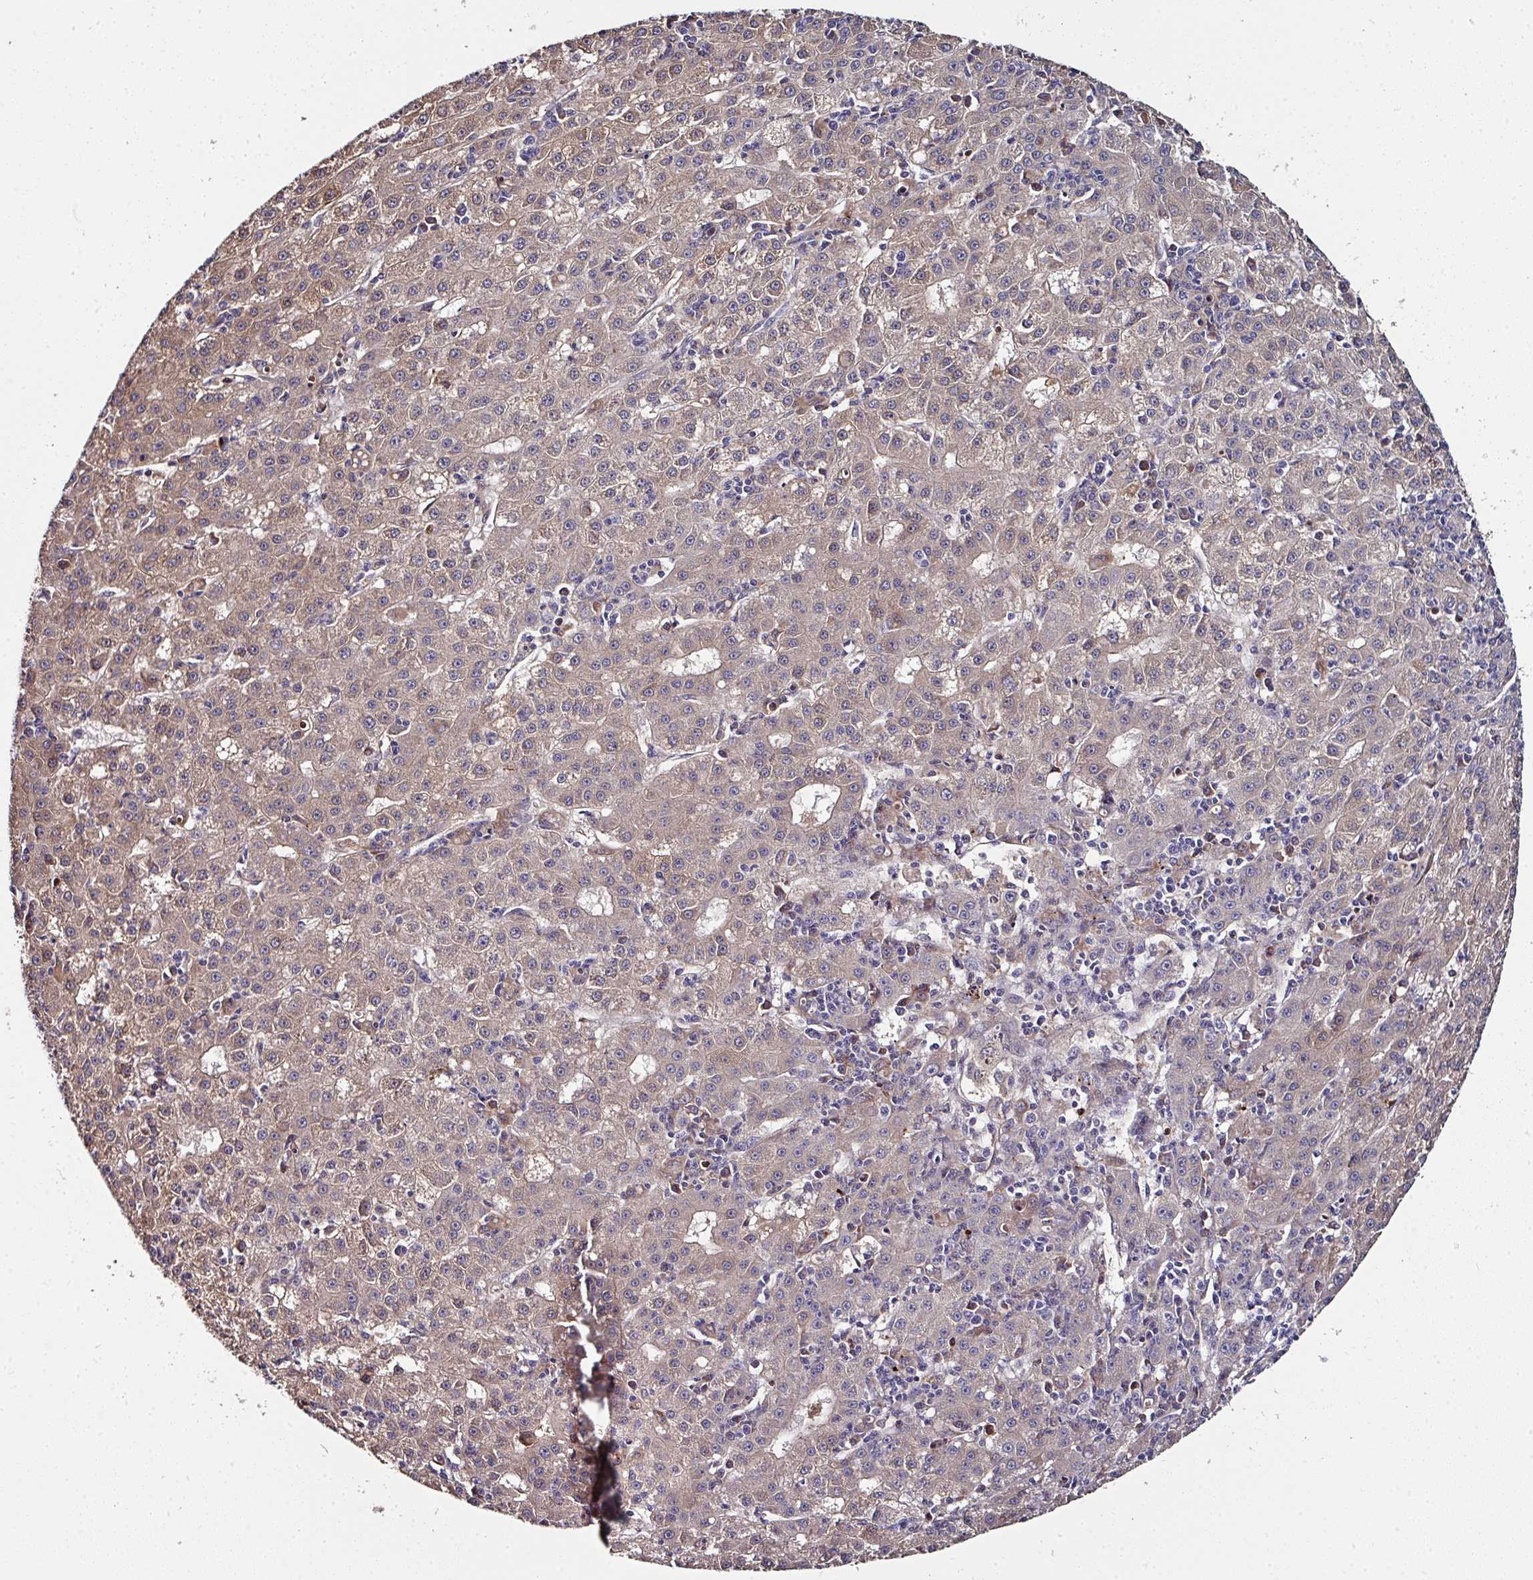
{"staining": {"intensity": "weak", "quantity": "25%-75%", "location": "cytoplasmic/membranous"}, "tissue": "liver cancer", "cell_type": "Tumor cells", "image_type": "cancer", "snomed": [{"axis": "morphology", "description": "Carcinoma, Hepatocellular, NOS"}, {"axis": "topography", "description": "Liver"}], "caption": "DAB immunohistochemical staining of liver cancer (hepatocellular carcinoma) shows weak cytoplasmic/membranous protein positivity in approximately 25%-75% of tumor cells. The protein of interest is stained brown, and the nuclei are stained in blue (DAB IHC with brightfield microscopy, high magnification).", "gene": "CTDSP2", "patient": {"sex": "male", "age": 76}}